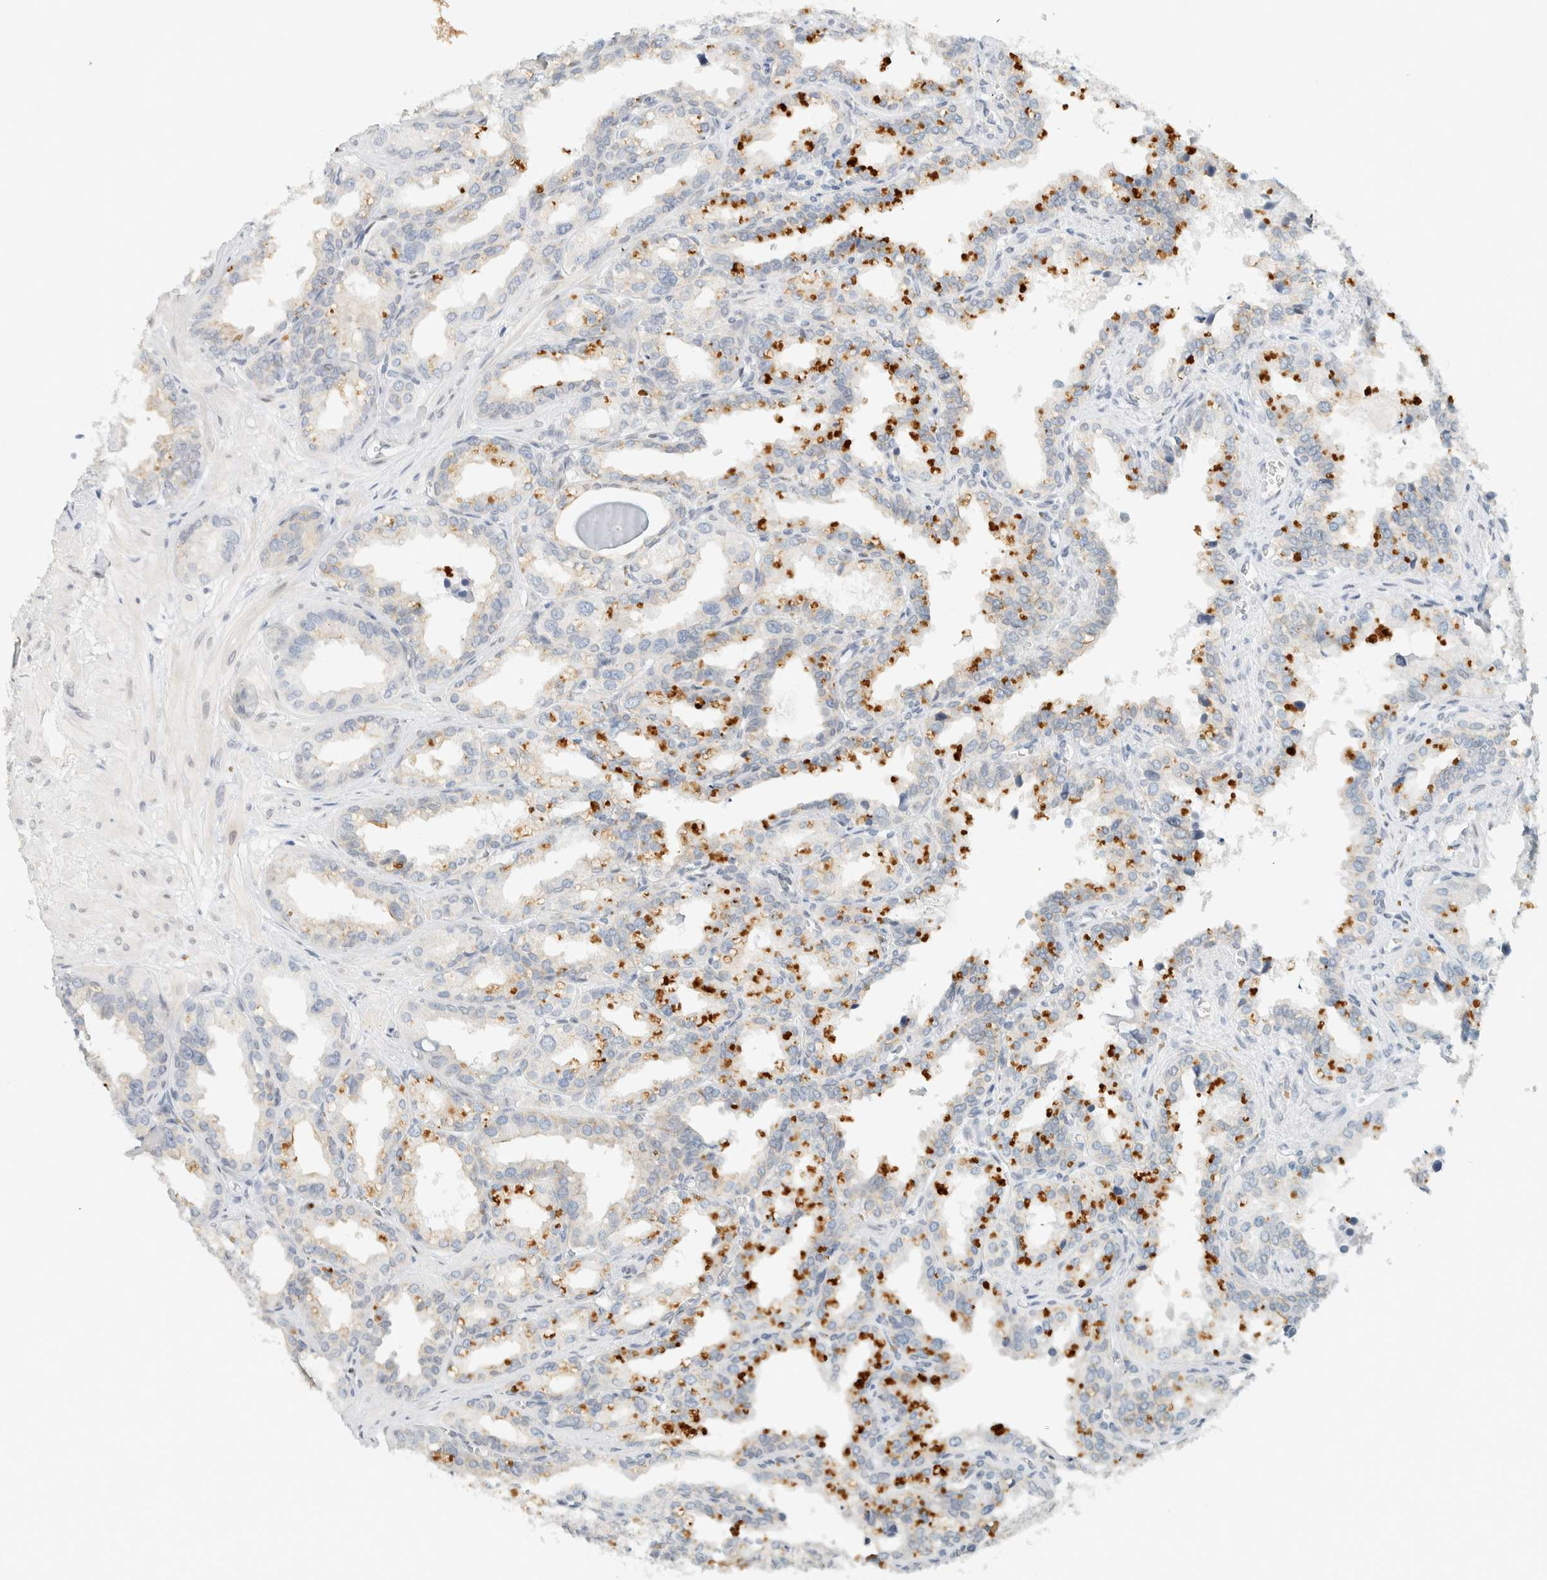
{"staining": {"intensity": "moderate", "quantity": "<25%", "location": "cytoplasmic/membranous"}, "tissue": "seminal vesicle", "cell_type": "Glandular cells", "image_type": "normal", "snomed": [{"axis": "morphology", "description": "Normal tissue, NOS"}, {"axis": "topography", "description": "Prostate"}, {"axis": "topography", "description": "Seminal veicle"}], "caption": "Glandular cells reveal low levels of moderate cytoplasmic/membranous staining in about <25% of cells in benign seminal vesicle.", "gene": "C1QTNF12", "patient": {"sex": "male", "age": 51}}